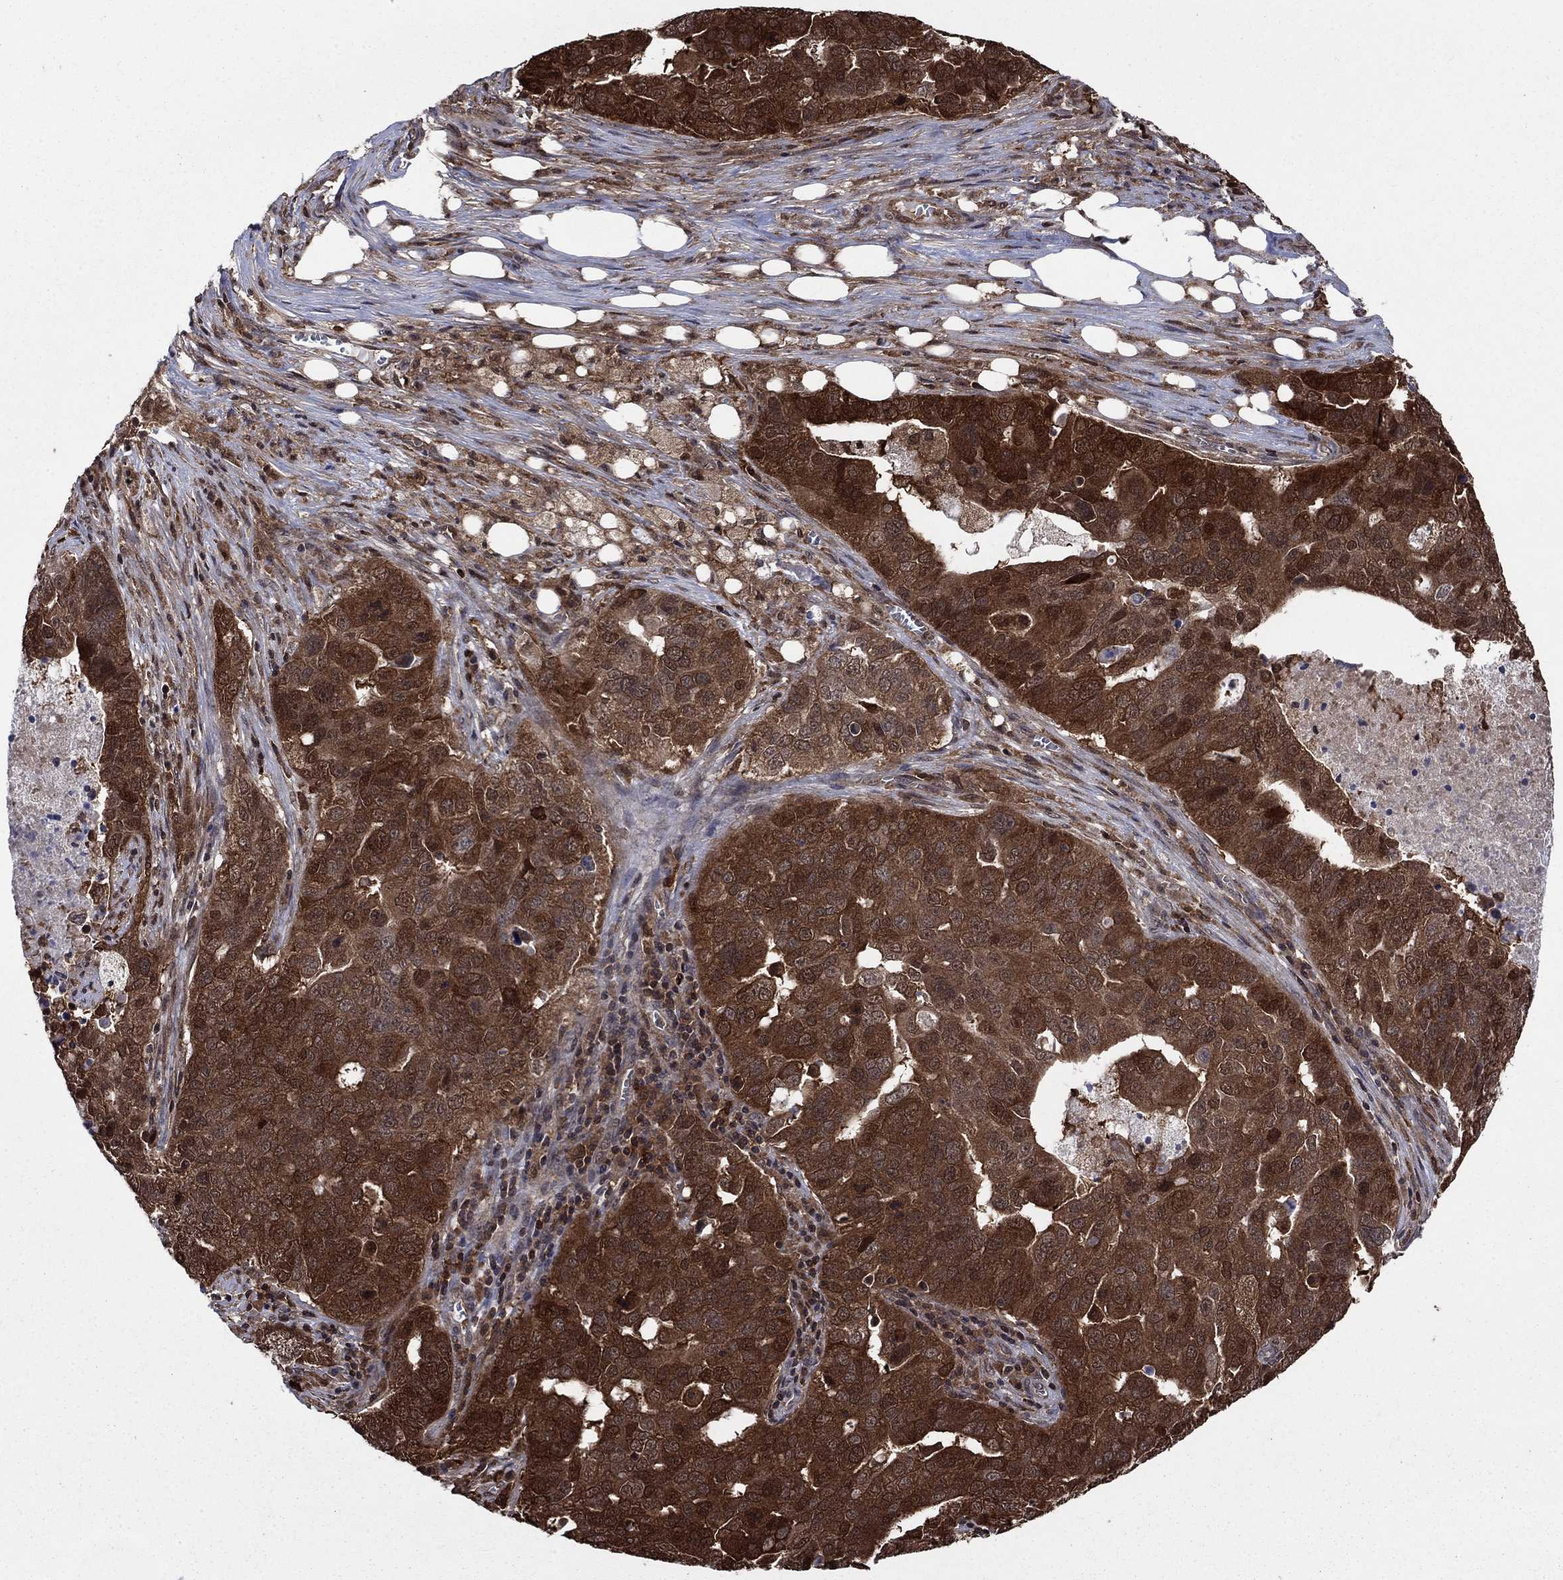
{"staining": {"intensity": "strong", "quantity": ">75%", "location": "cytoplasmic/membranous"}, "tissue": "ovarian cancer", "cell_type": "Tumor cells", "image_type": "cancer", "snomed": [{"axis": "morphology", "description": "Carcinoma, endometroid"}, {"axis": "topography", "description": "Soft tissue"}, {"axis": "topography", "description": "Ovary"}], "caption": "A histopathology image of ovarian cancer stained for a protein displays strong cytoplasmic/membranous brown staining in tumor cells.", "gene": "CACYBP", "patient": {"sex": "female", "age": 52}}